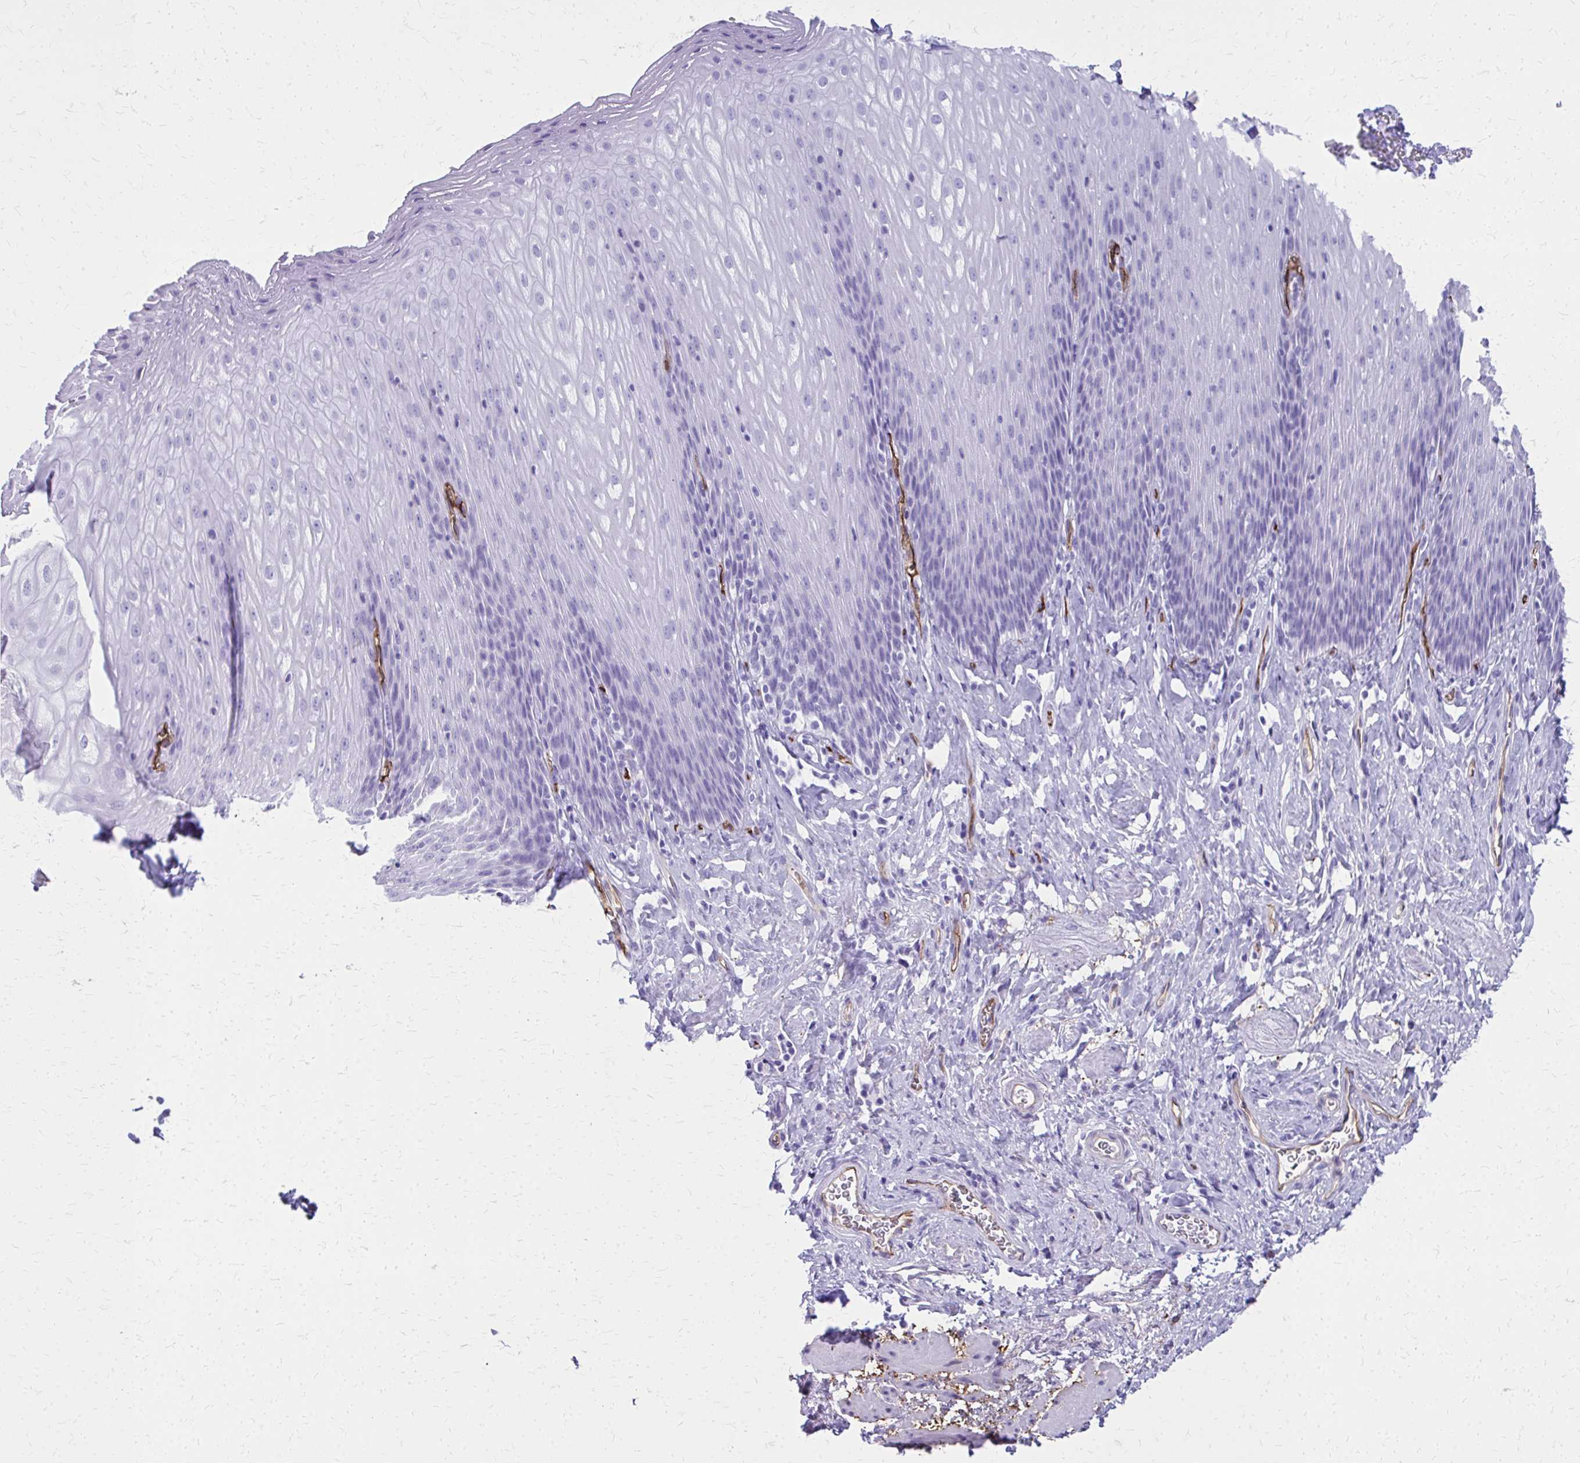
{"staining": {"intensity": "negative", "quantity": "none", "location": "none"}, "tissue": "esophagus", "cell_type": "Squamous epithelial cells", "image_type": "normal", "snomed": [{"axis": "morphology", "description": "Normal tissue, NOS"}, {"axis": "topography", "description": "Esophagus"}], "caption": "Squamous epithelial cells show no significant positivity in unremarkable esophagus. (DAB immunohistochemistry (IHC) with hematoxylin counter stain).", "gene": "TPSG1", "patient": {"sex": "female", "age": 61}}